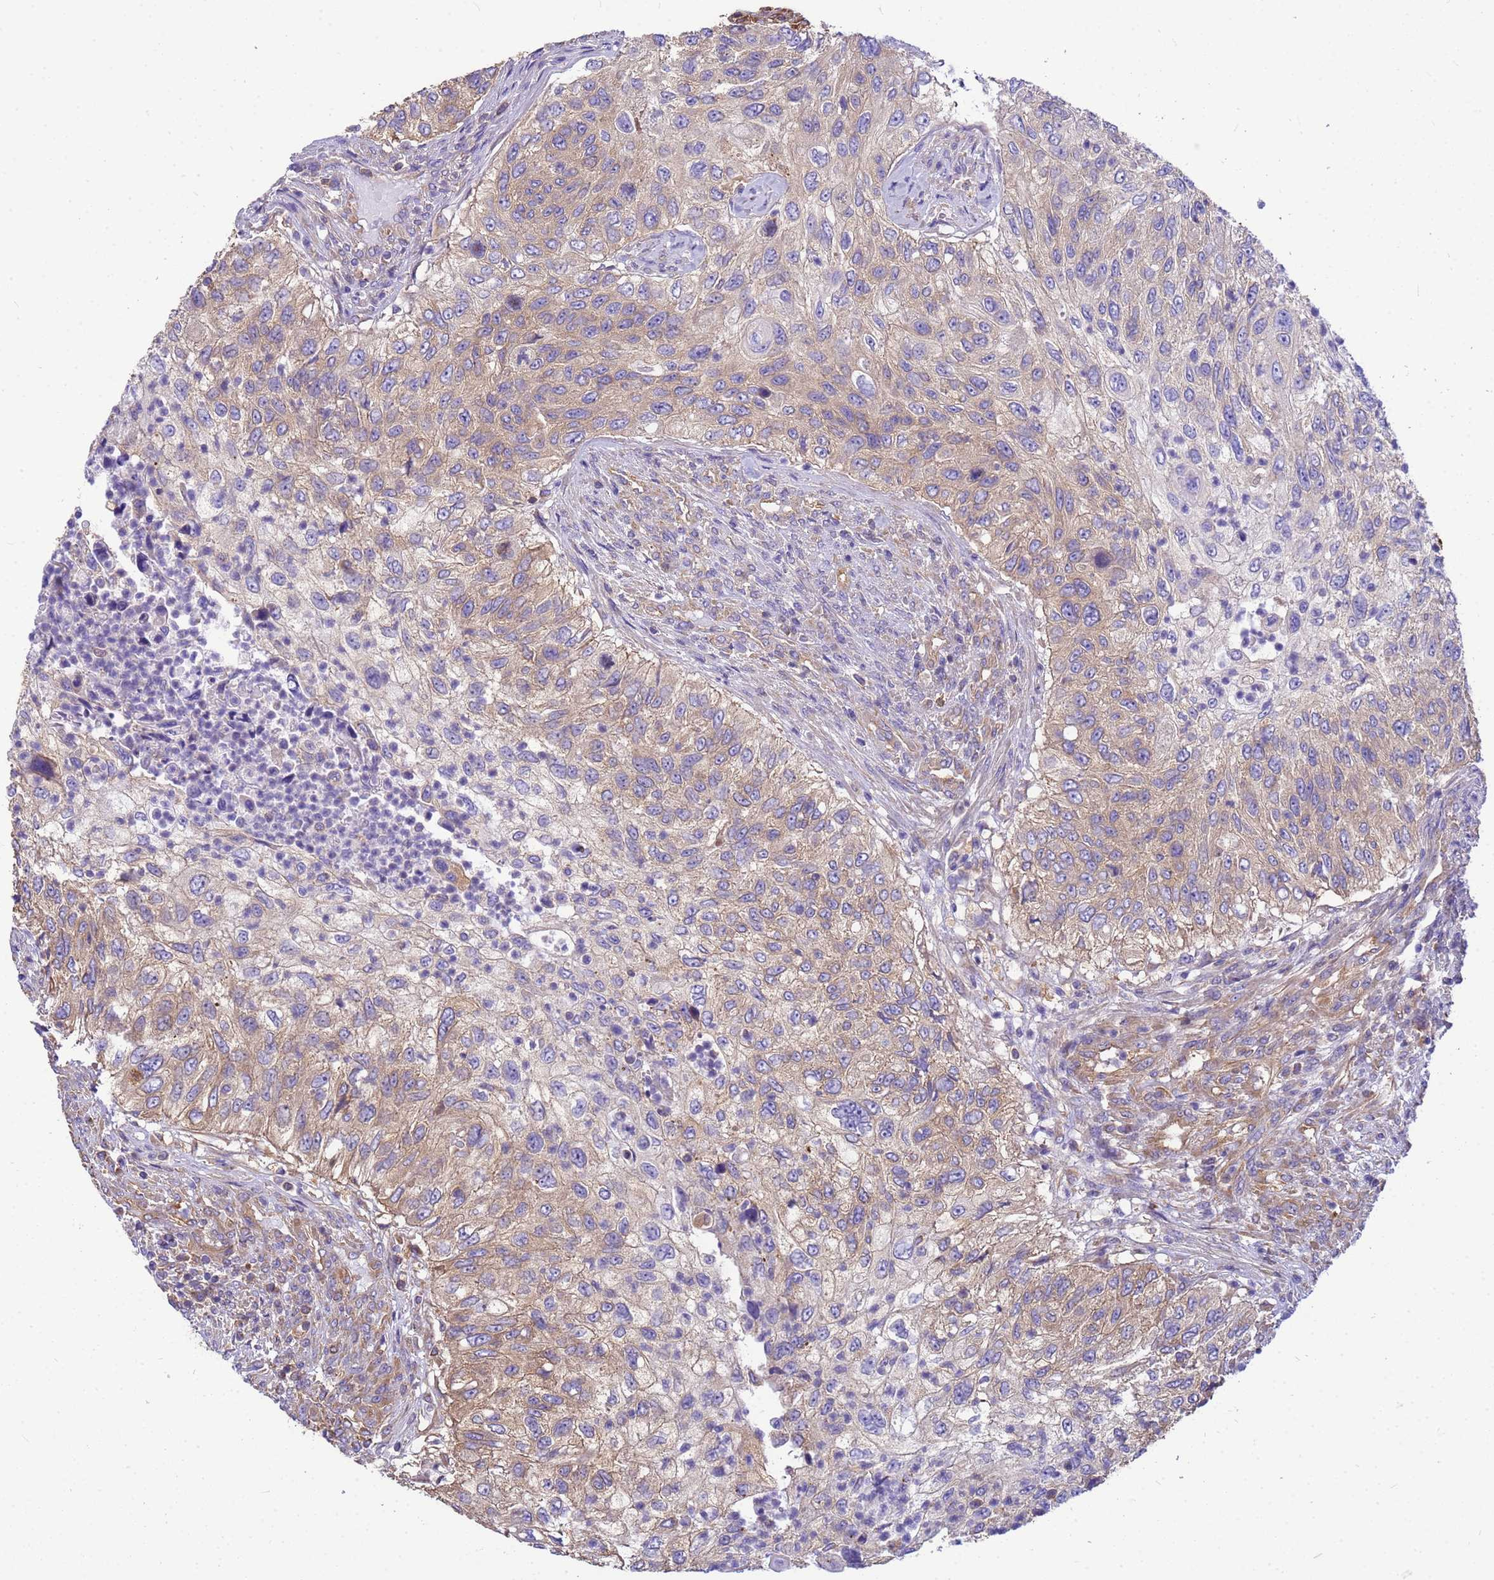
{"staining": {"intensity": "weak", "quantity": ">75%", "location": "cytoplasmic/membranous"}, "tissue": "urothelial cancer", "cell_type": "Tumor cells", "image_type": "cancer", "snomed": [{"axis": "morphology", "description": "Urothelial carcinoma, High grade"}, {"axis": "topography", "description": "Urinary bladder"}], "caption": "Urothelial cancer was stained to show a protein in brown. There is low levels of weak cytoplasmic/membranous positivity in approximately >75% of tumor cells.", "gene": "TUBB1", "patient": {"sex": "female", "age": 60}}